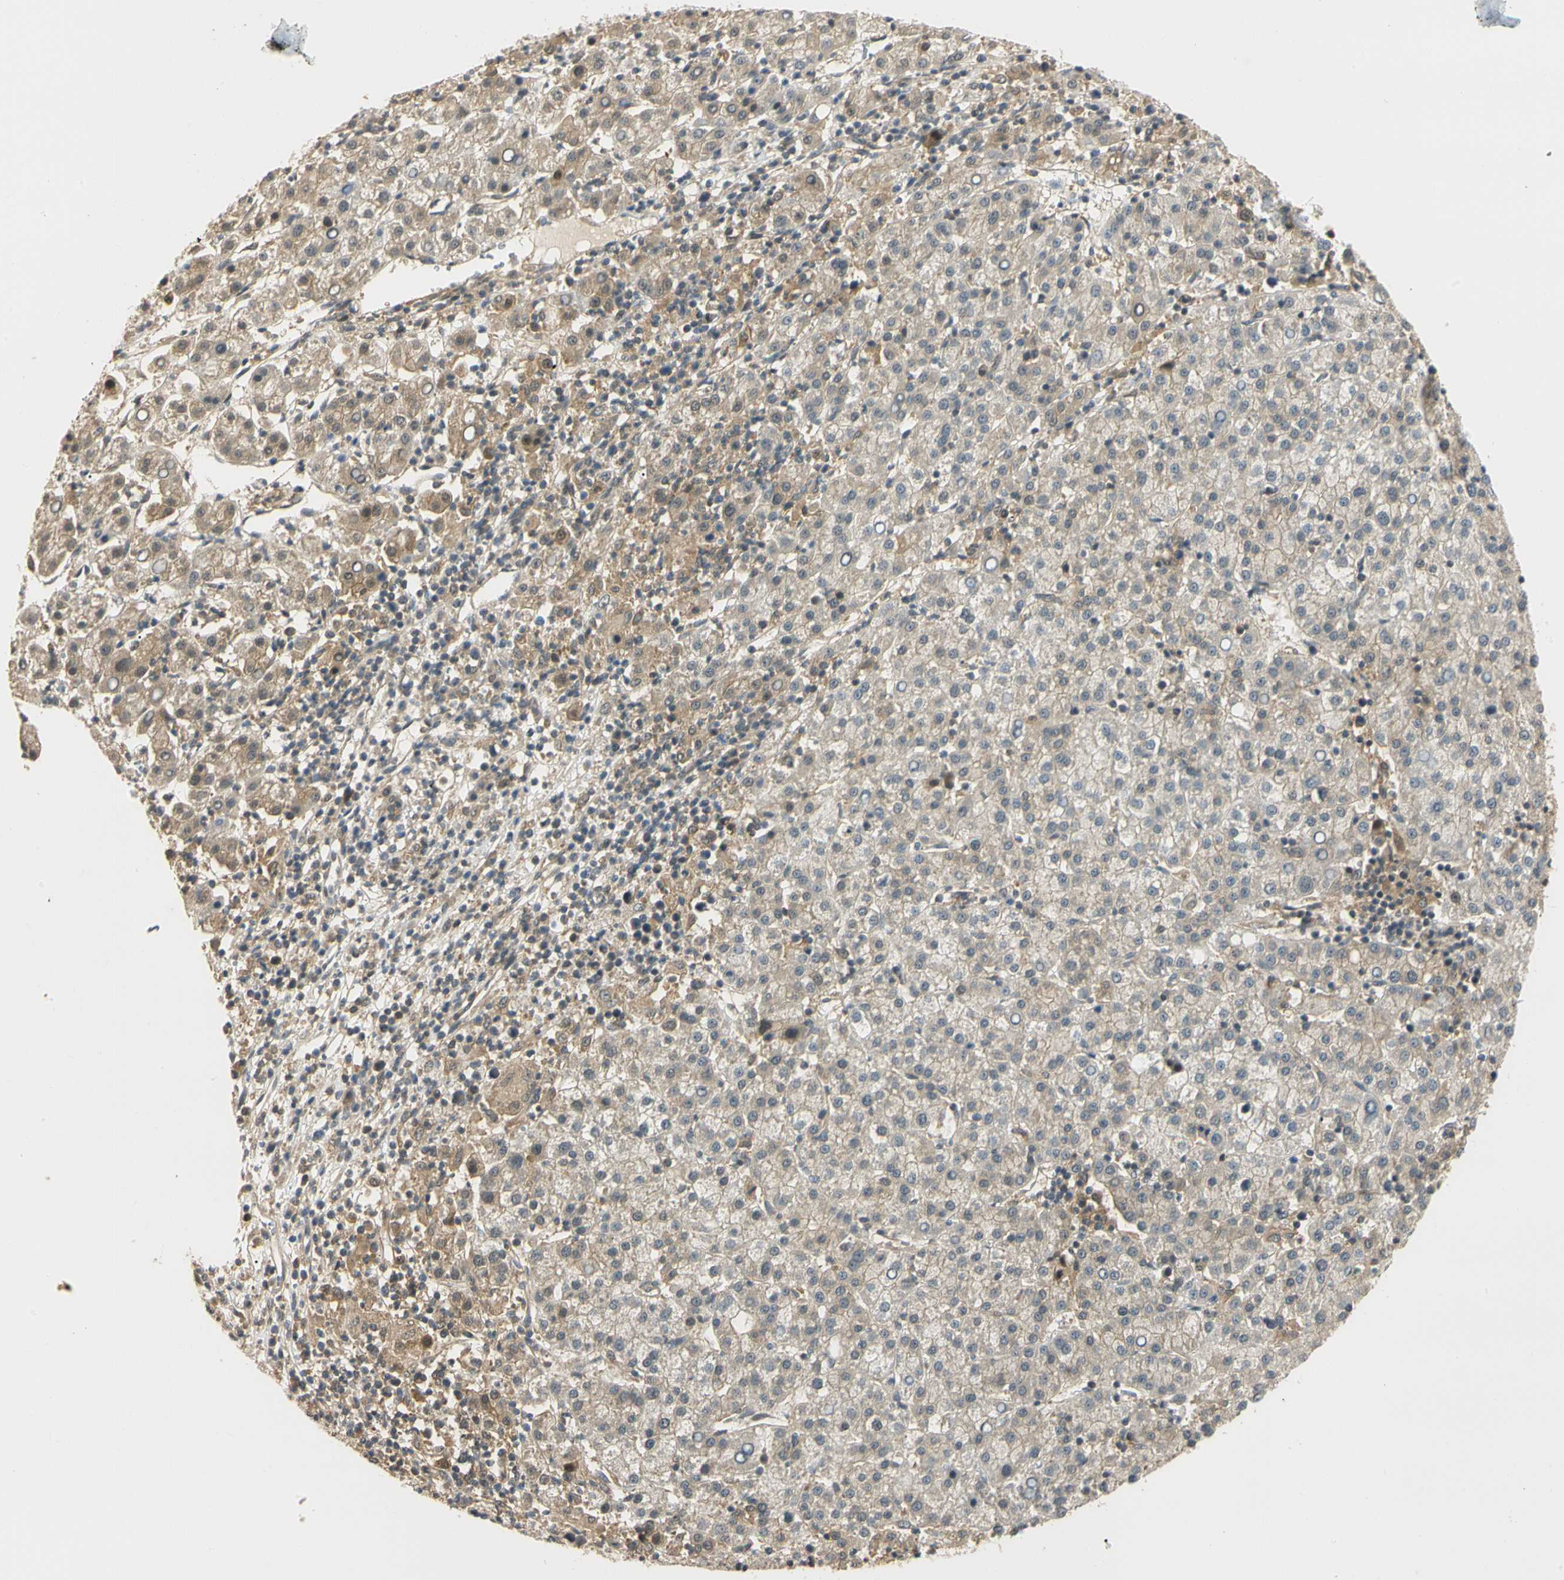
{"staining": {"intensity": "weak", "quantity": "25%-75%", "location": "cytoplasmic/membranous"}, "tissue": "liver cancer", "cell_type": "Tumor cells", "image_type": "cancer", "snomed": [{"axis": "morphology", "description": "Carcinoma, Hepatocellular, NOS"}, {"axis": "topography", "description": "Liver"}], "caption": "Liver cancer (hepatocellular carcinoma) stained with a protein marker displays weak staining in tumor cells.", "gene": "UBE2Z", "patient": {"sex": "female", "age": 58}}